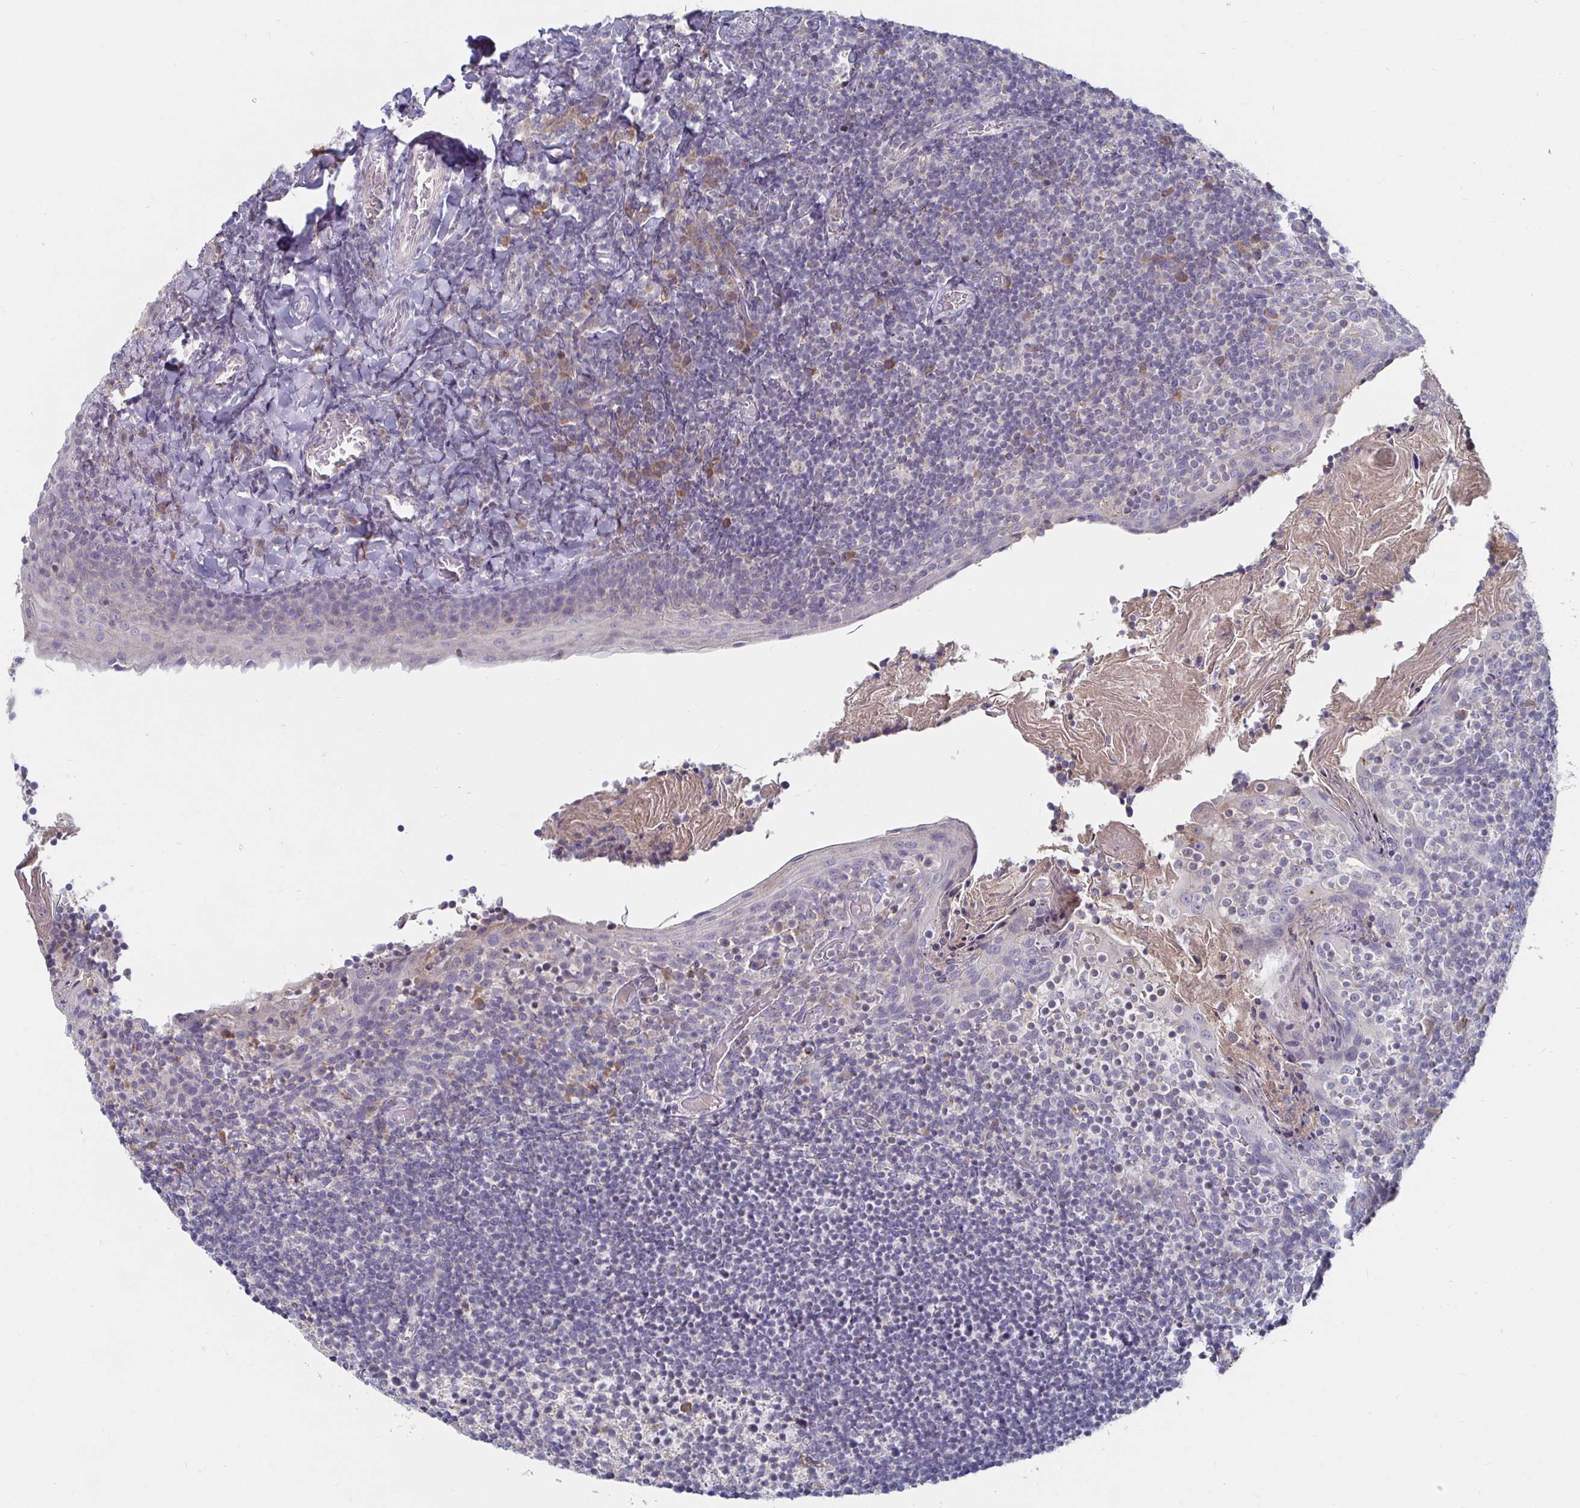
{"staining": {"intensity": "negative", "quantity": "none", "location": "none"}, "tissue": "tonsil", "cell_type": "Germinal center cells", "image_type": "normal", "snomed": [{"axis": "morphology", "description": "Normal tissue, NOS"}, {"axis": "topography", "description": "Tonsil"}], "caption": "Tonsil stained for a protein using immunohistochemistry displays no expression germinal center cells.", "gene": "RNF144B", "patient": {"sex": "female", "age": 10}}